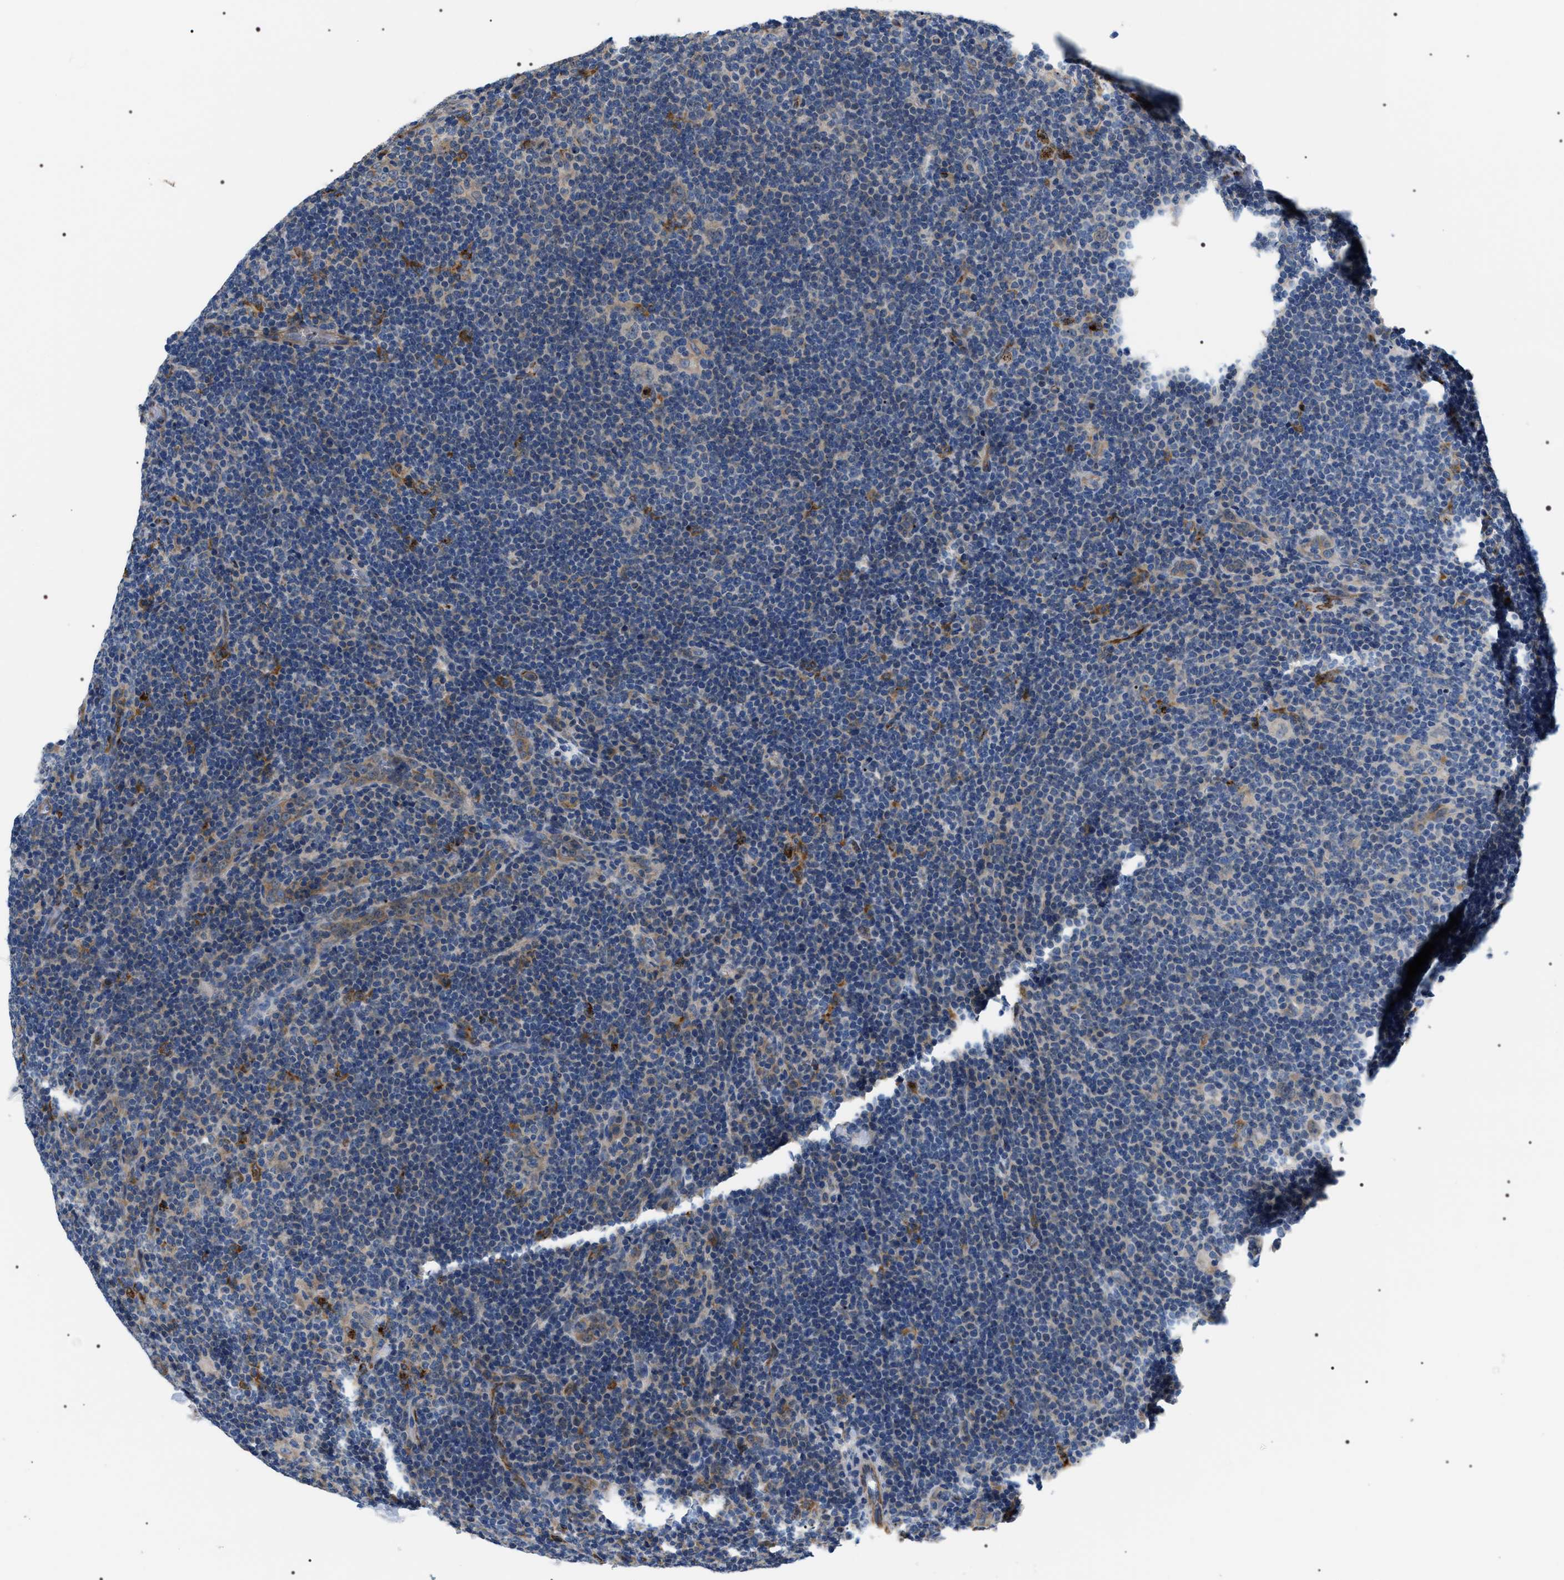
{"staining": {"intensity": "weak", "quantity": "<25%", "location": "cytoplasmic/membranous"}, "tissue": "lymphoma", "cell_type": "Tumor cells", "image_type": "cancer", "snomed": [{"axis": "morphology", "description": "Hodgkin's disease, NOS"}, {"axis": "topography", "description": "Lymph node"}], "caption": "Immunohistochemistry (IHC) photomicrograph of Hodgkin's disease stained for a protein (brown), which displays no positivity in tumor cells. Nuclei are stained in blue.", "gene": "PKD1L1", "patient": {"sex": "female", "age": 57}}